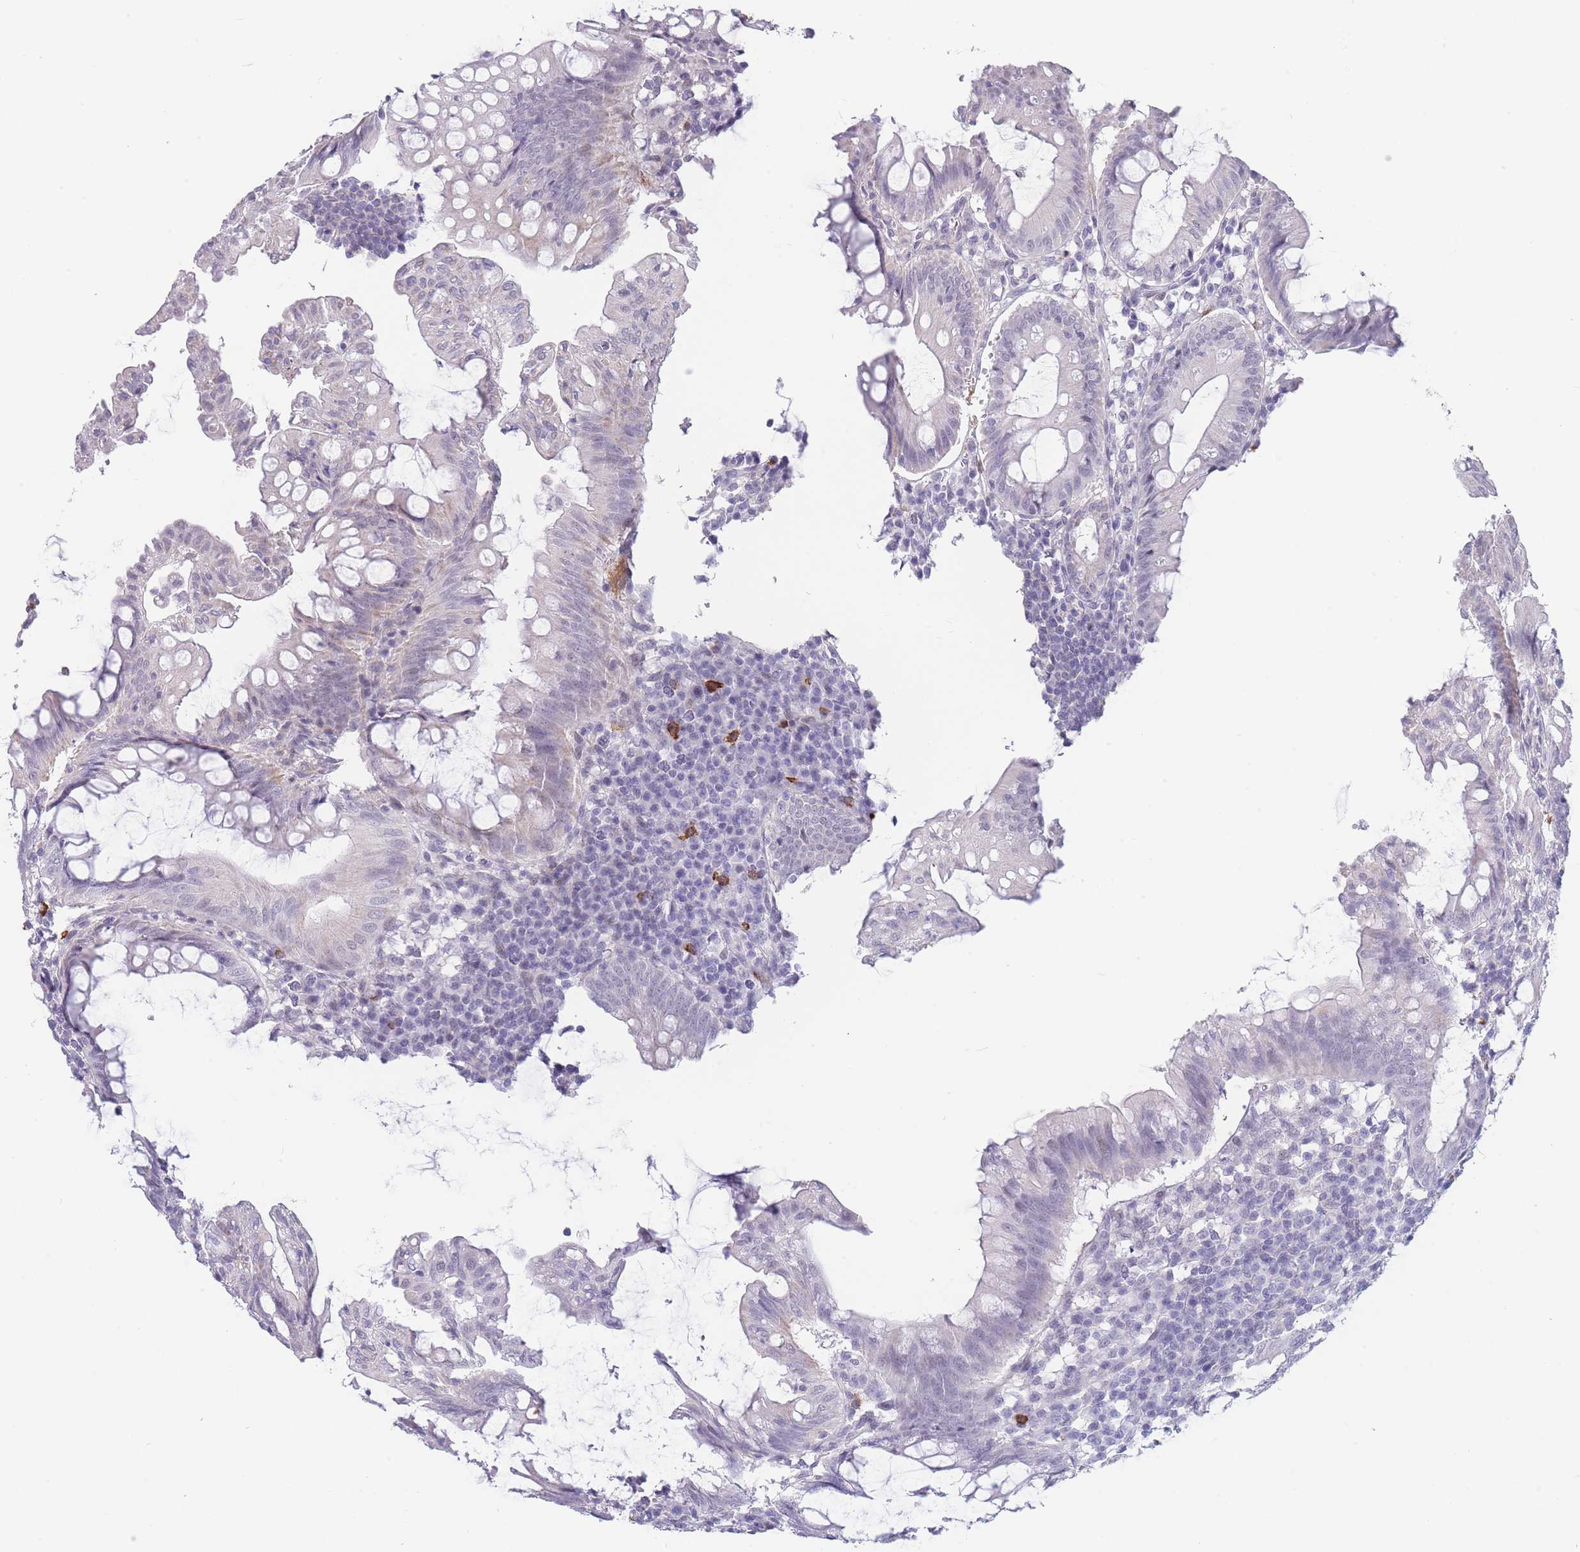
{"staining": {"intensity": "negative", "quantity": "none", "location": "none"}, "tissue": "appendix", "cell_type": "Glandular cells", "image_type": "normal", "snomed": [{"axis": "morphology", "description": "Normal tissue, NOS"}, {"axis": "topography", "description": "Appendix"}], "caption": "This is an IHC micrograph of benign appendix. There is no expression in glandular cells.", "gene": "ASAP3", "patient": {"sex": "male", "age": 83}}